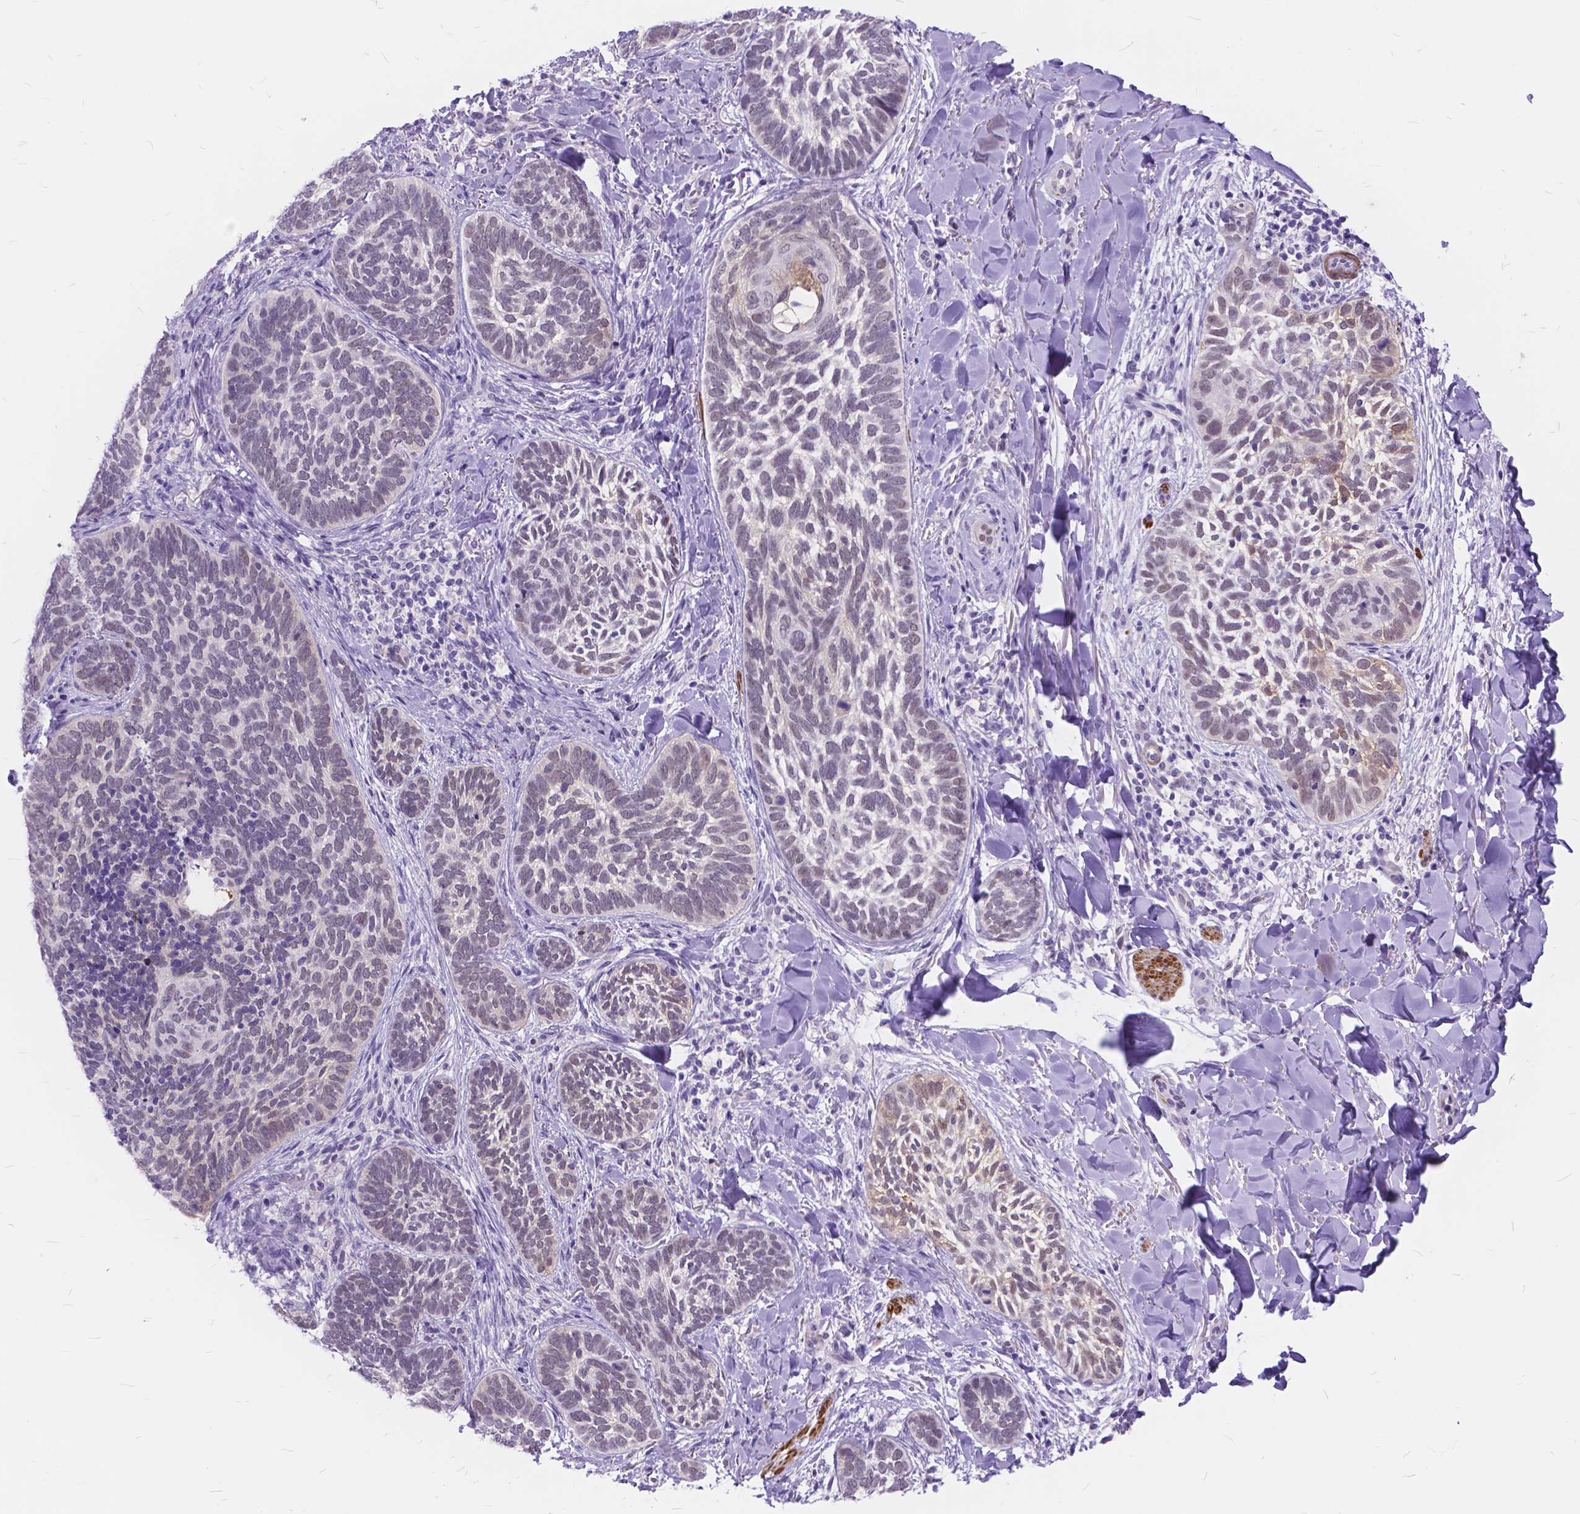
{"staining": {"intensity": "weak", "quantity": "<25%", "location": "cytoplasmic/membranous"}, "tissue": "skin cancer", "cell_type": "Tumor cells", "image_type": "cancer", "snomed": [{"axis": "morphology", "description": "Normal tissue, NOS"}, {"axis": "morphology", "description": "Basal cell carcinoma"}, {"axis": "topography", "description": "Skin"}], "caption": "Tumor cells are negative for brown protein staining in skin cancer (basal cell carcinoma).", "gene": "MAN2C1", "patient": {"sex": "male", "age": 46}}